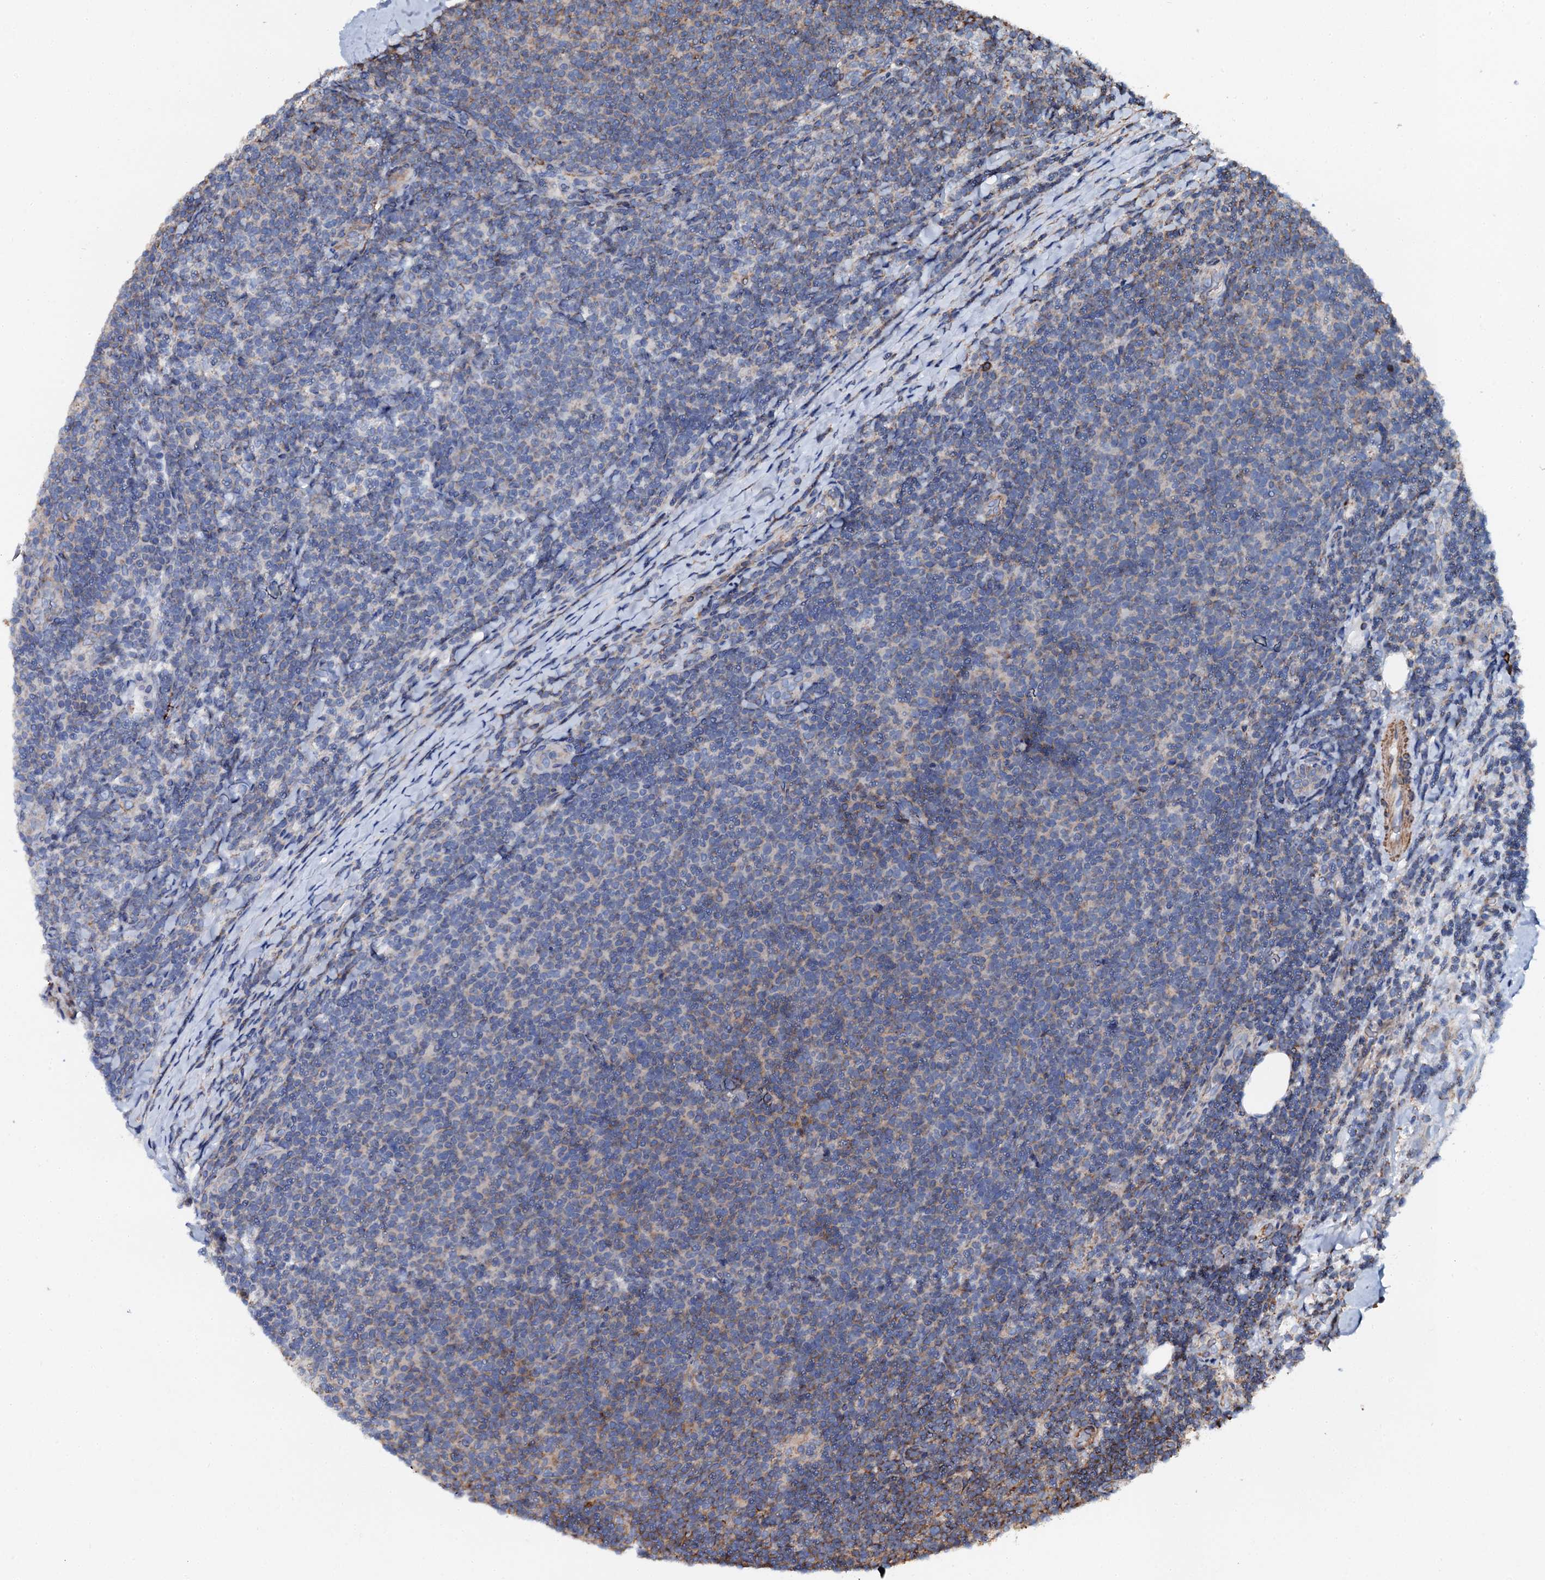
{"staining": {"intensity": "moderate", "quantity": "<25%", "location": "cytoplasmic/membranous"}, "tissue": "lymphoma", "cell_type": "Tumor cells", "image_type": "cancer", "snomed": [{"axis": "morphology", "description": "Malignant lymphoma, non-Hodgkin's type, Low grade"}, {"axis": "topography", "description": "Lymph node"}], "caption": "This is an image of immunohistochemistry staining of malignant lymphoma, non-Hodgkin's type (low-grade), which shows moderate expression in the cytoplasmic/membranous of tumor cells.", "gene": "INTS10", "patient": {"sex": "male", "age": 66}}